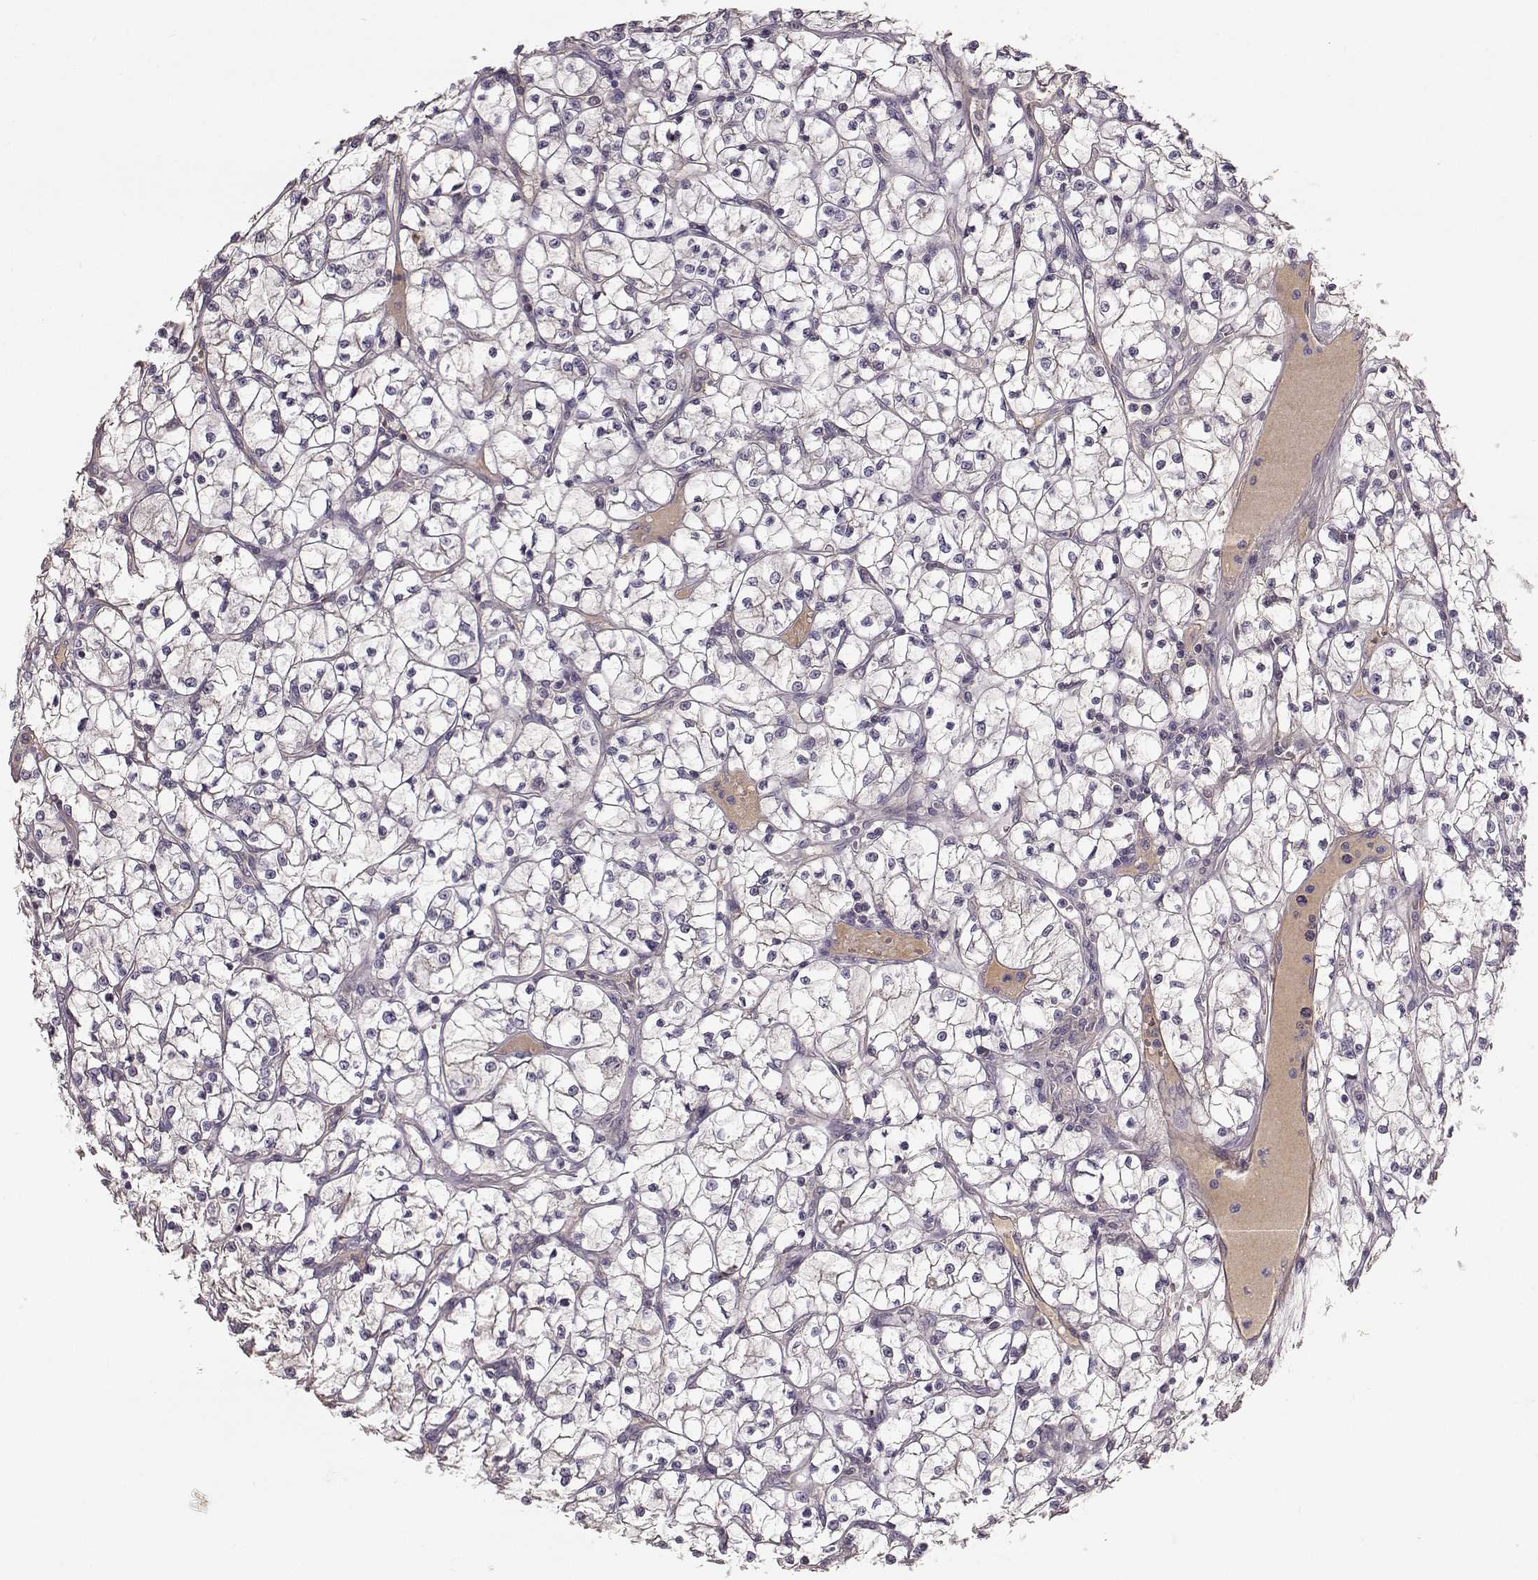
{"staining": {"intensity": "negative", "quantity": "none", "location": "none"}, "tissue": "renal cancer", "cell_type": "Tumor cells", "image_type": "cancer", "snomed": [{"axis": "morphology", "description": "Adenocarcinoma, NOS"}, {"axis": "topography", "description": "Kidney"}], "caption": "IHC histopathology image of renal cancer stained for a protein (brown), which shows no staining in tumor cells.", "gene": "YJEFN3", "patient": {"sex": "female", "age": 64}}